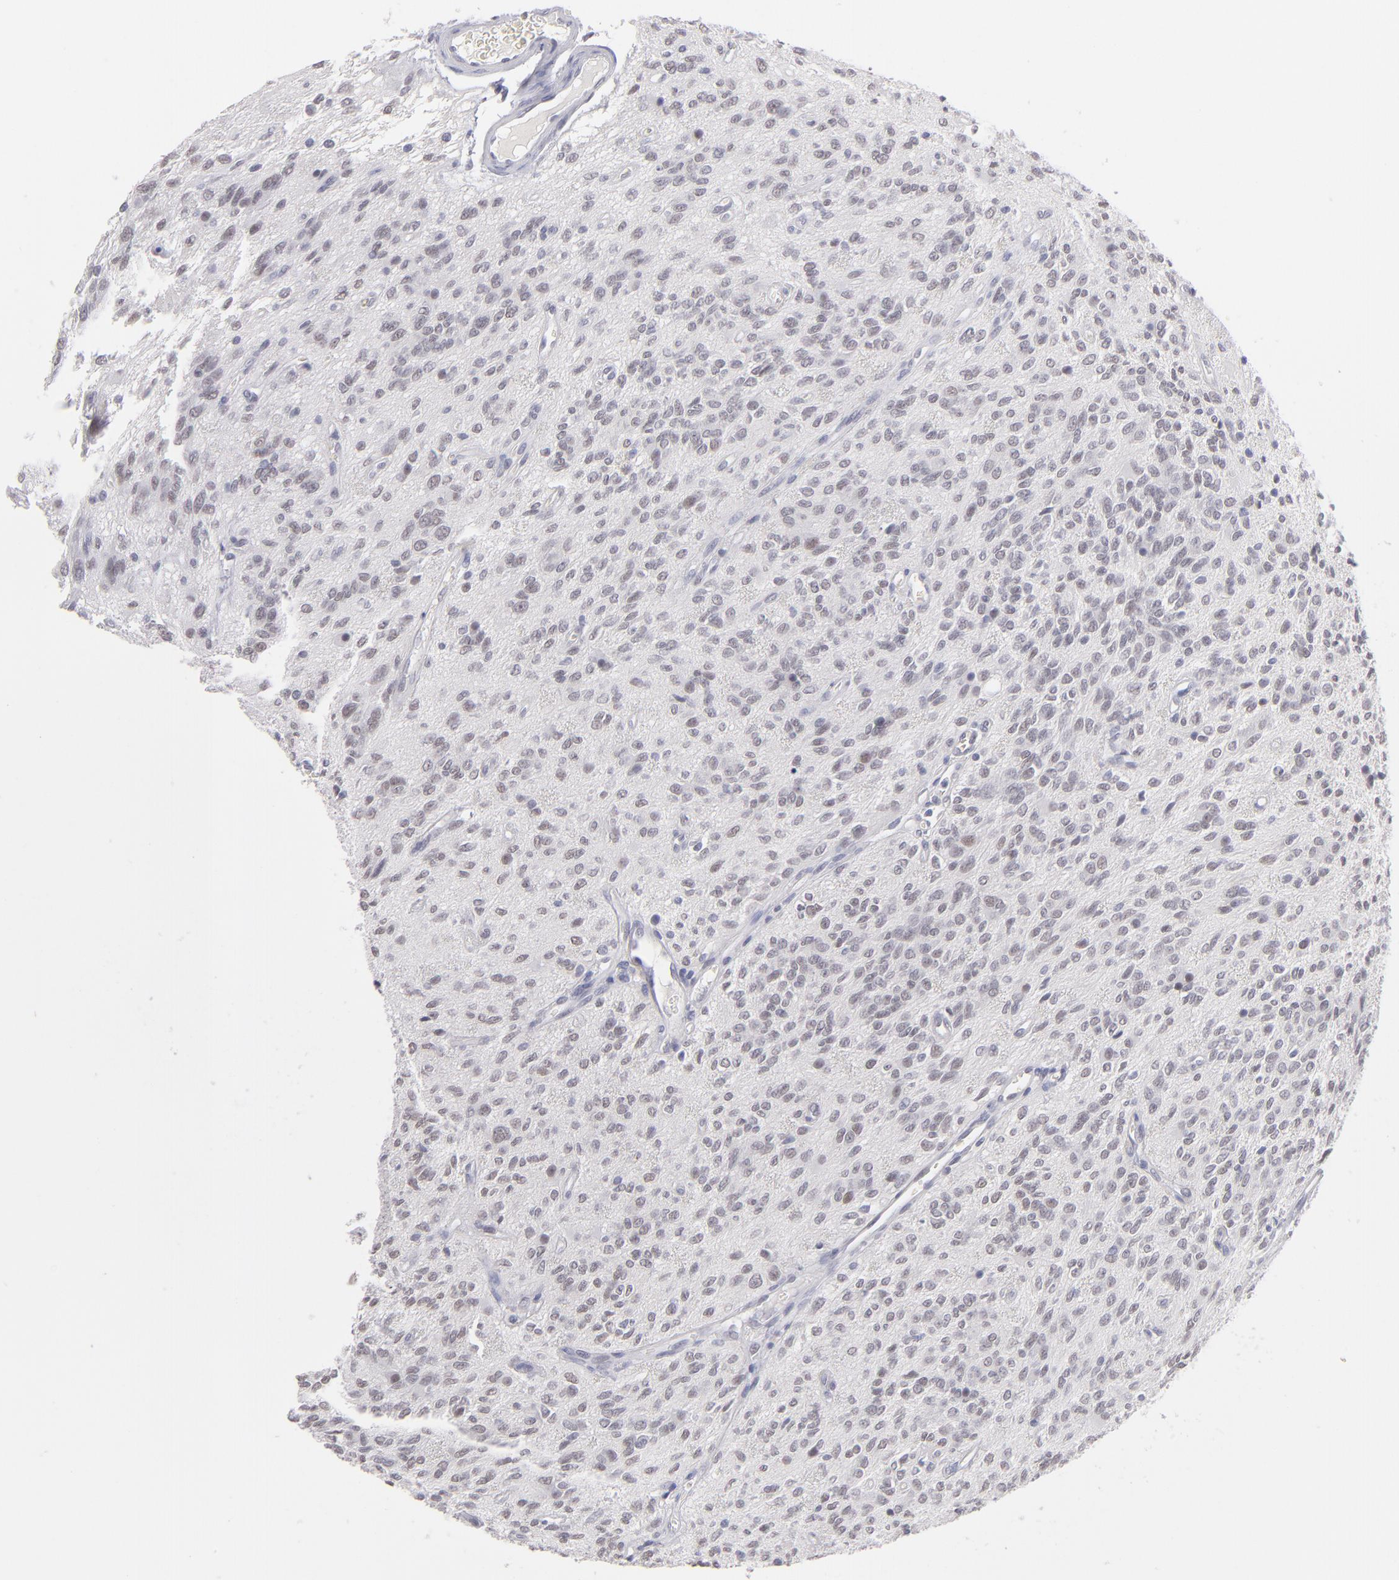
{"staining": {"intensity": "weak", "quantity": "25%-75%", "location": "nuclear"}, "tissue": "glioma", "cell_type": "Tumor cells", "image_type": "cancer", "snomed": [{"axis": "morphology", "description": "Glioma, malignant, Low grade"}, {"axis": "topography", "description": "Brain"}], "caption": "Immunohistochemical staining of low-grade glioma (malignant) shows low levels of weak nuclear staining in approximately 25%-75% of tumor cells.", "gene": "TEX11", "patient": {"sex": "female", "age": 15}}